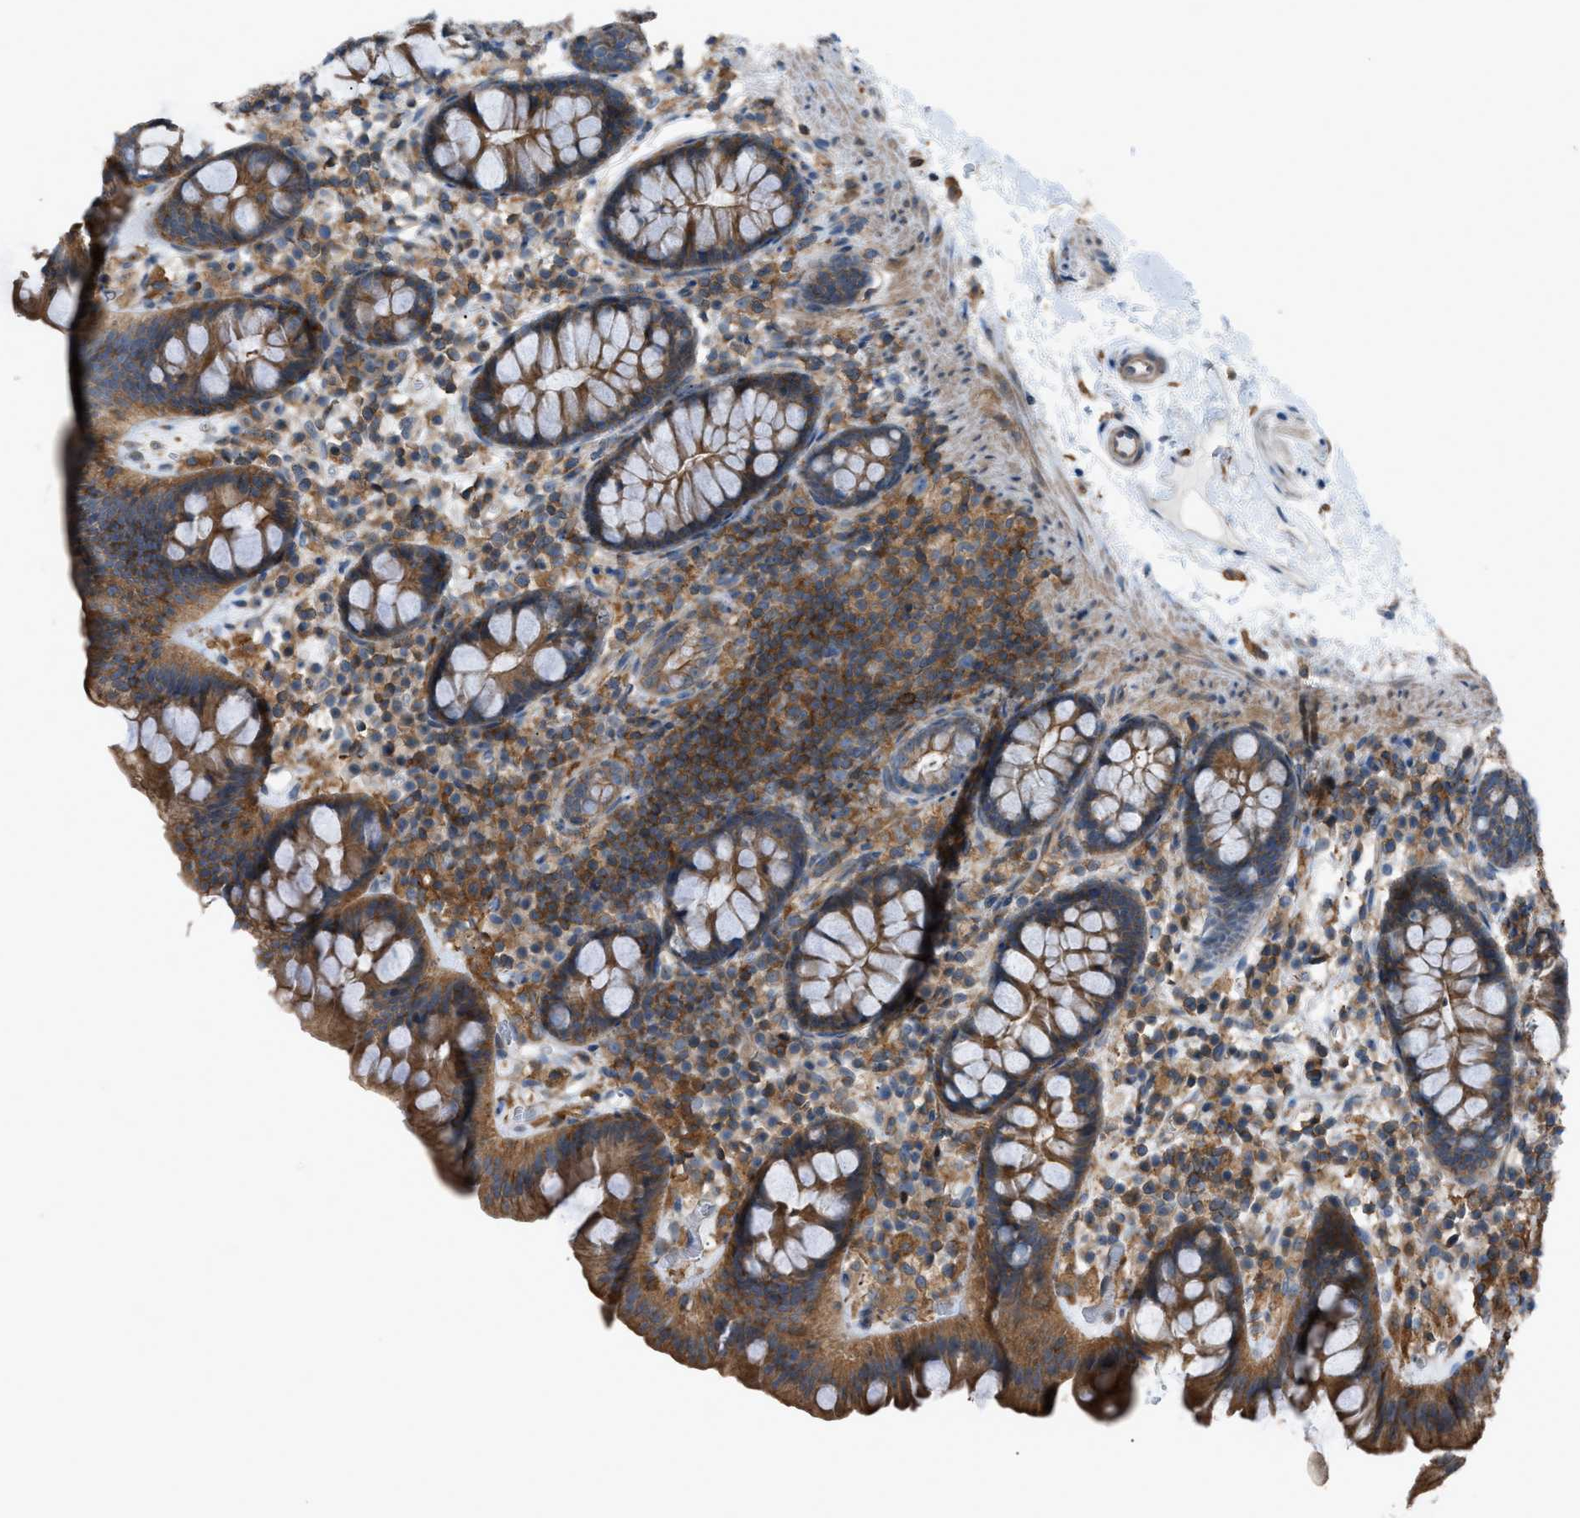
{"staining": {"intensity": "moderate", "quantity": ">75%", "location": "cytoplasmic/membranous"}, "tissue": "colon", "cell_type": "Endothelial cells", "image_type": "normal", "snomed": [{"axis": "morphology", "description": "Normal tissue, NOS"}, {"axis": "topography", "description": "Colon"}], "caption": "A brown stain labels moderate cytoplasmic/membranous staining of a protein in endothelial cells of normal human colon.", "gene": "DYRK1A", "patient": {"sex": "female", "age": 80}}